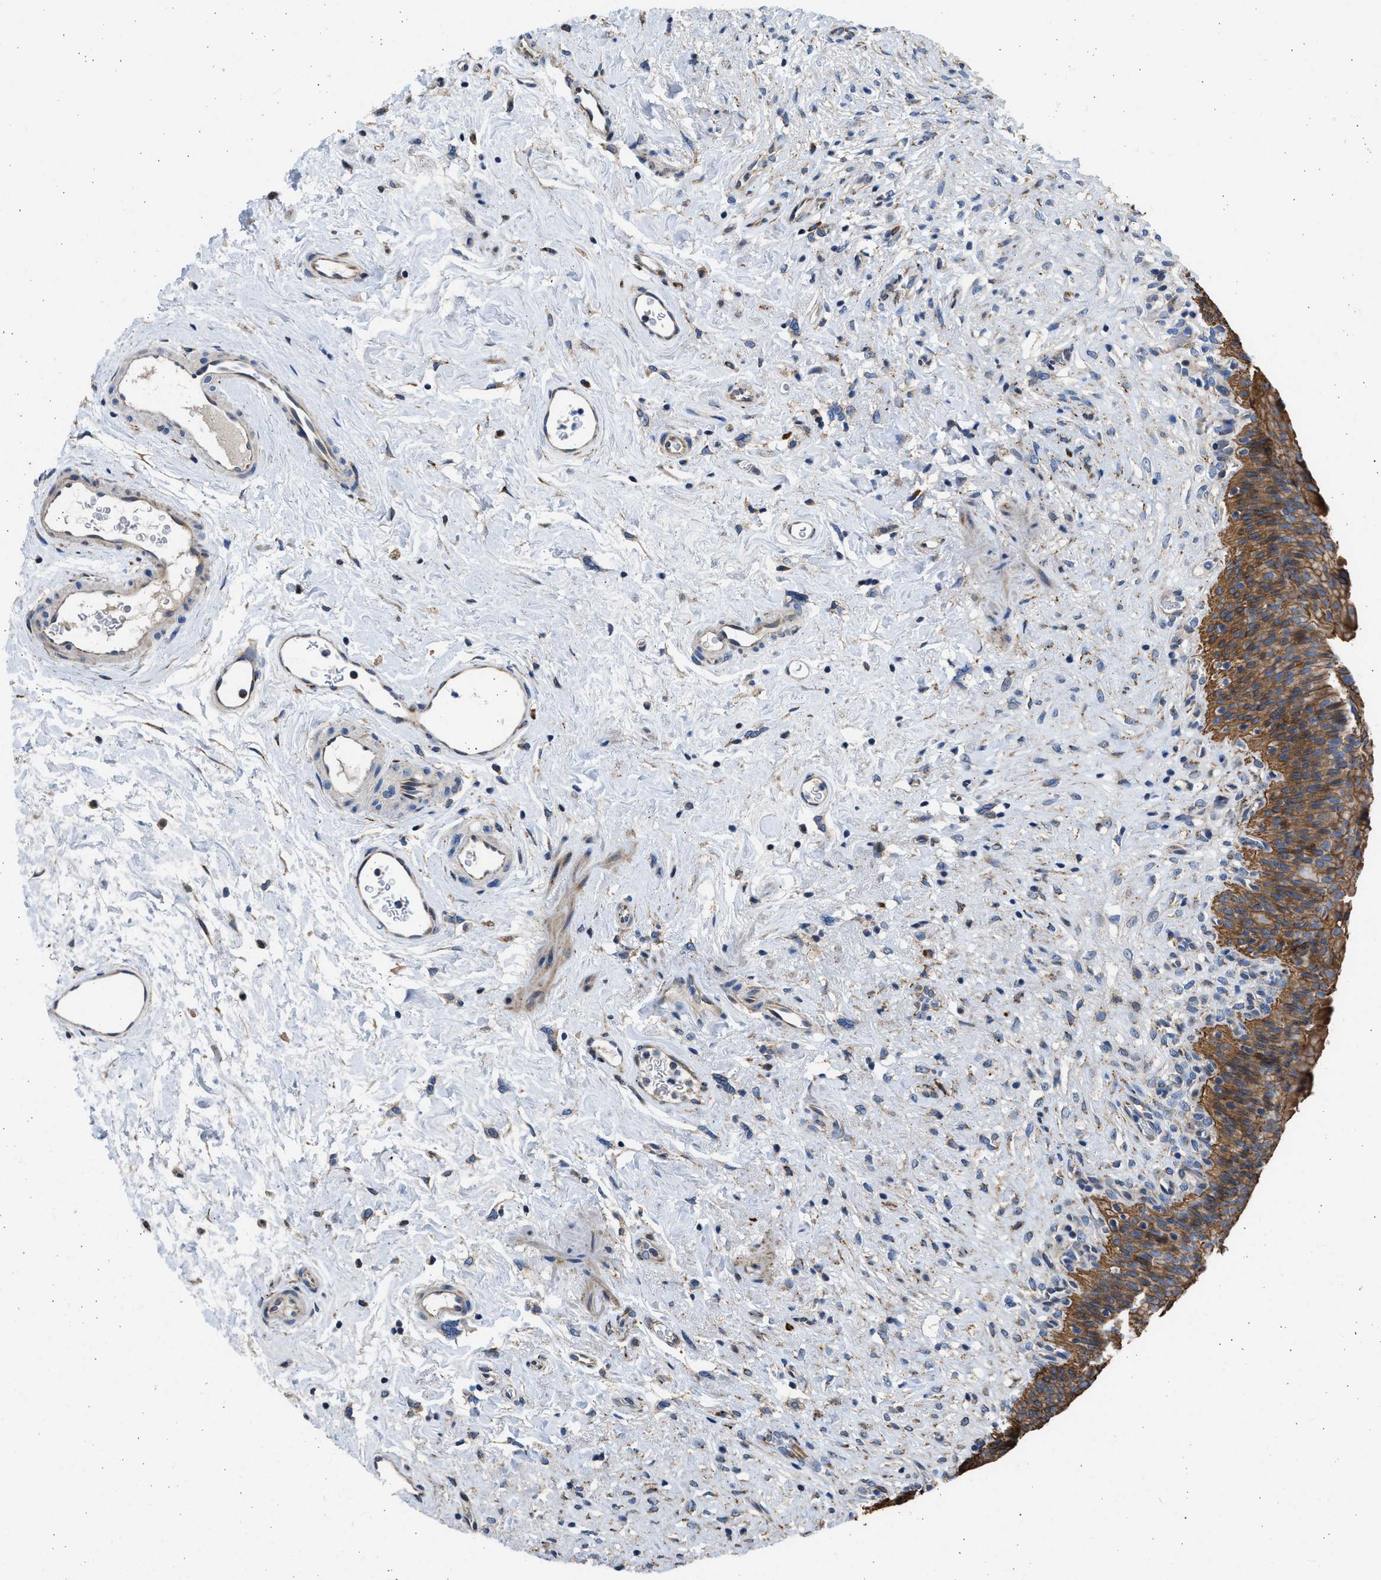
{"staining": {"intensity": "strong", "quantity": ">75%", "location": "cytoplasmic/membranous"}, "tissue": "urinary bladder", "cell_type": "Urothelial cells", "image_type": "normal", "snomed": [{"axis": "morphology", "description": "Normal tissue, NOS"}, {"axis": "topography", "description": "Urinary bladder"}], "caption": "Strong cytoplasmic/membranous expression is appreciated in about >75% of urothelial cells in normal urinary bladder.", "gene": "PLD2", "patient": {"sex": "female", "age": 79}}